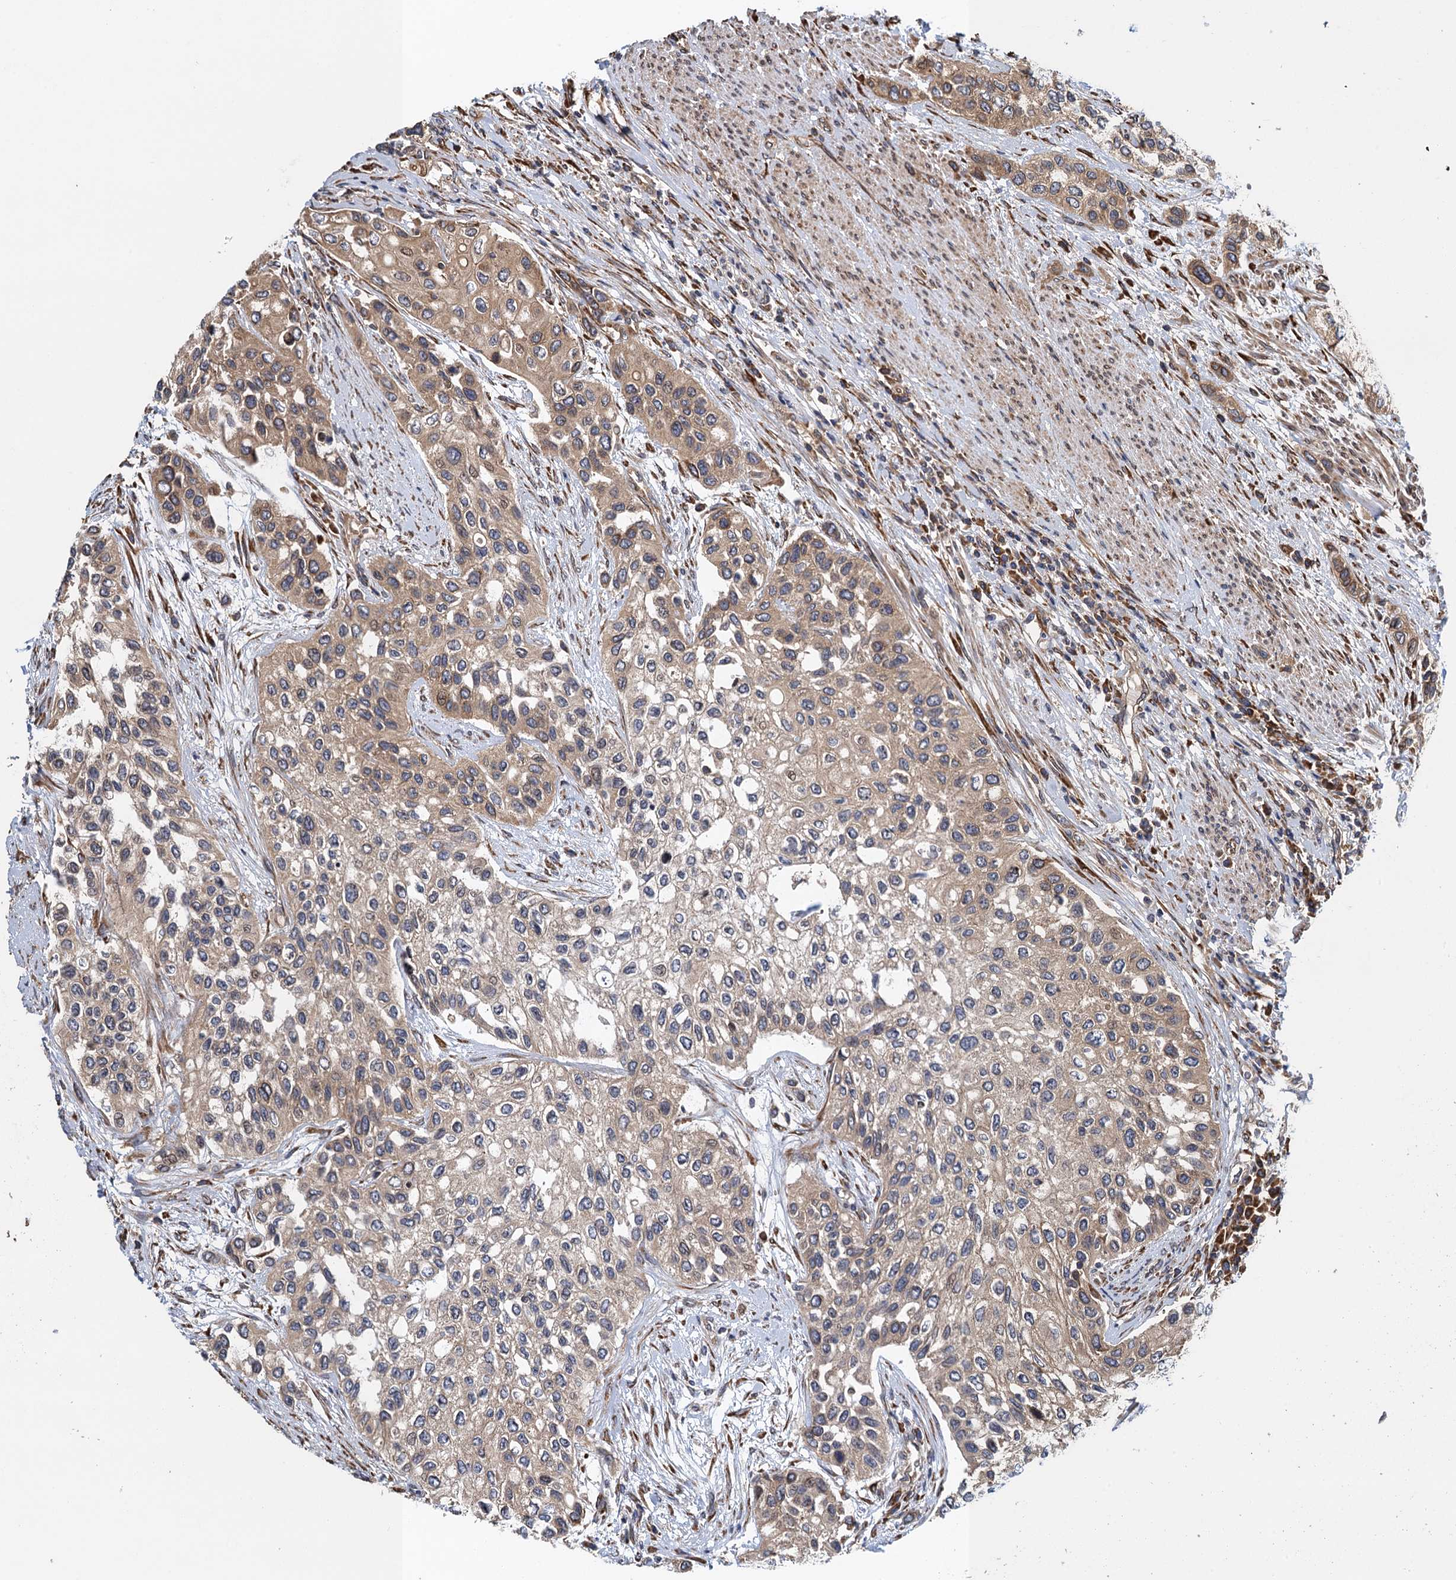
{"staining": {"intensity": "weak", "quantity": "25%-75%", "location": "cytoplasmic/membranous"}, "tissue": "urothelial cancer", "cell_type": "Tumor cells", "image_type": "cancer", "snomed": [{"axis": "morphology", "description": "Normal tissue, NOS"}, {"axis": "morphology", "description": "Urothelial carcinoma, High grade"}, {"axis": "topography", "description": "Vascular tissue"}, {"axis": "topography", "description": "Urinary bladder"}], "caption": "Immunohistochemistry staining of high-grade urothelial carcinoma, which demonstrates low levels of weak cytoplasmic/membranous staining in approximately 25%-75% of tumor cells indicating weak cytoplasmic/membranous protein expression. The staining was performed using DAB (brown) for protein detection and nuclei were counterstained in hematoxylin (blue).", "gene": "MDM1", "patient": {"sex": "female", "age": 56}}